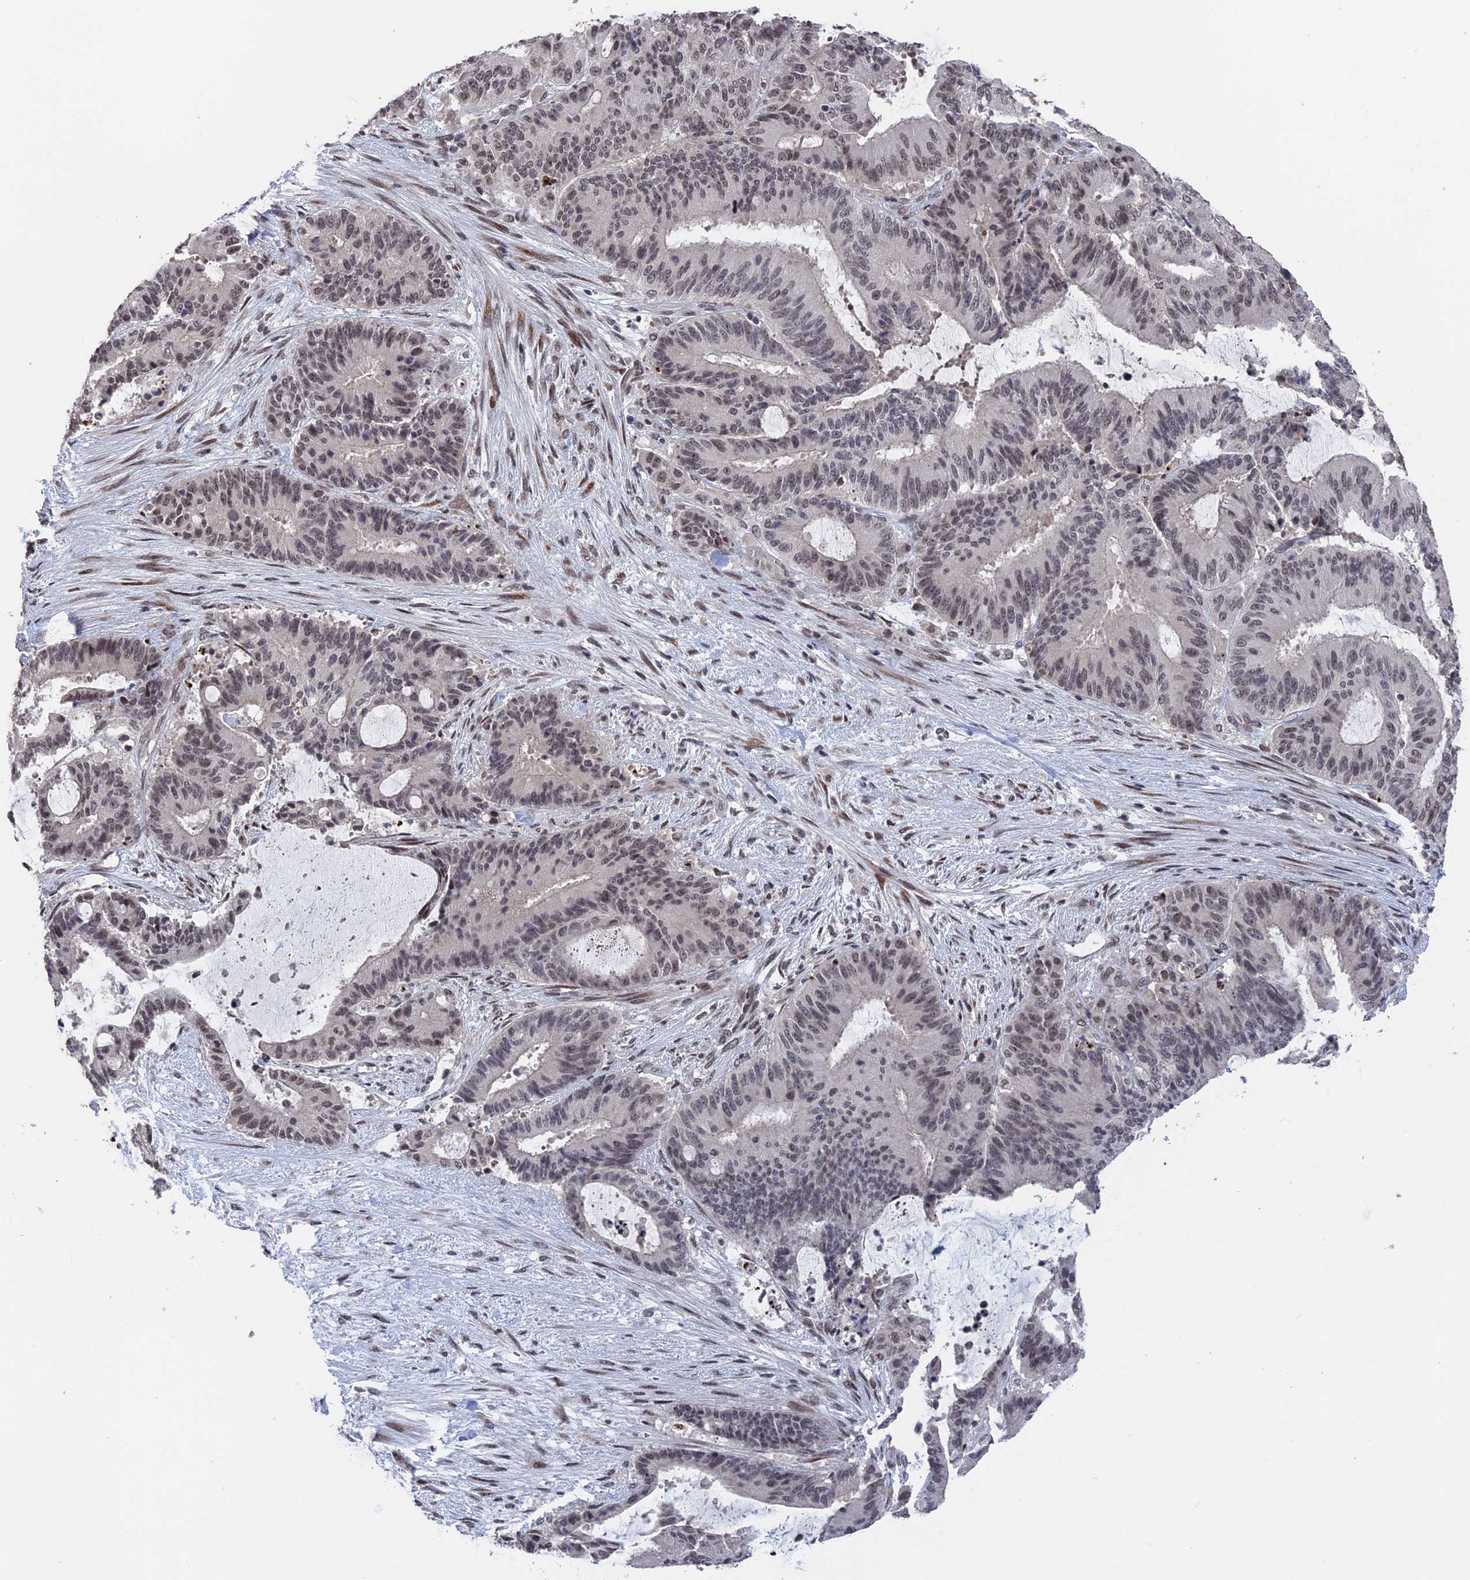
{"staining": {"intensity": "weak", "quantity": "25%-75%", "location": "nuclear"}, "tissue": "liver cancer", "cell_type": "Tumor cells", "image_type": "cancer", "snomed": [{"axis": "morphology", "description": "Normal tissue, NOS"}, {"axis": "morphology", "description": "Cholangiocarcinoma"}, {"axis": "topography", "description": "Liver"}, {"axis": "topography", "description": "Peripheral nerve tissue"}], "caption": "Liver cancer (cholangiocarcinoma) tissue exhibits weak nuclear expression in approximately 25%-75% of tumor cells", "gene": "NR2C2AP", "patient": {"sex": "female", "age": 73}}